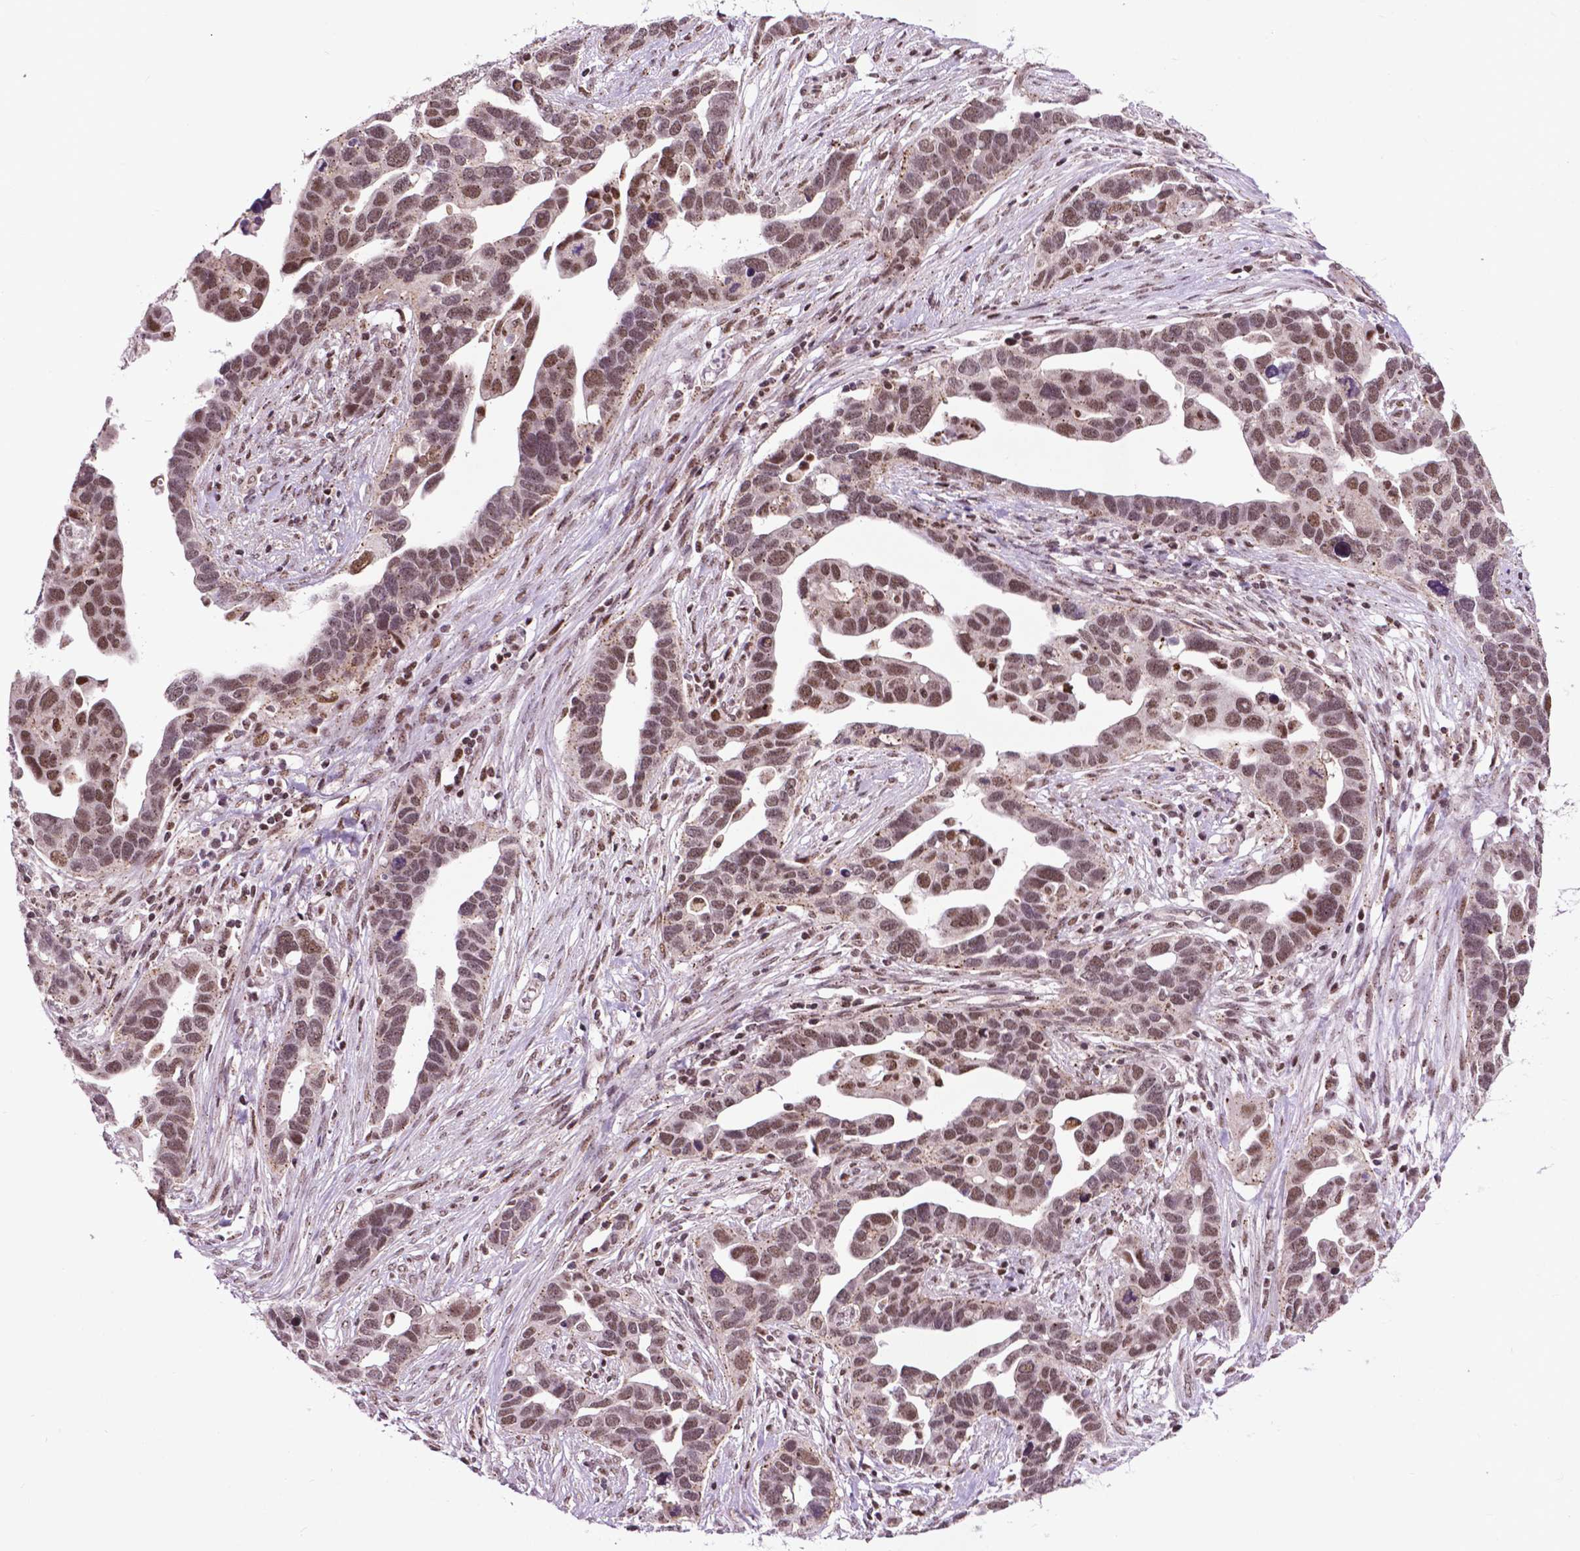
{"staining": {"intensity": "weak", "quantity": "25%-75%", "location": "nuclear"}, "tissue": "ovarian cancer", "cell_type": "Tumor cells", "image_type": "cancer", "snomed": [{"axis": "morphology", "description": "Cystadenocarcinoma, serous, NOS"}, {"axis": "topography", "description": "Ovary"}], "caption": "A low amount of weak nuclear positivity is present in approximately 25%-75% of tumor cells in serous cystadenocarcinoma (ovarian) tissue.", "gene": "EAF1", "patient": {"sex": "female", "age": 54}}